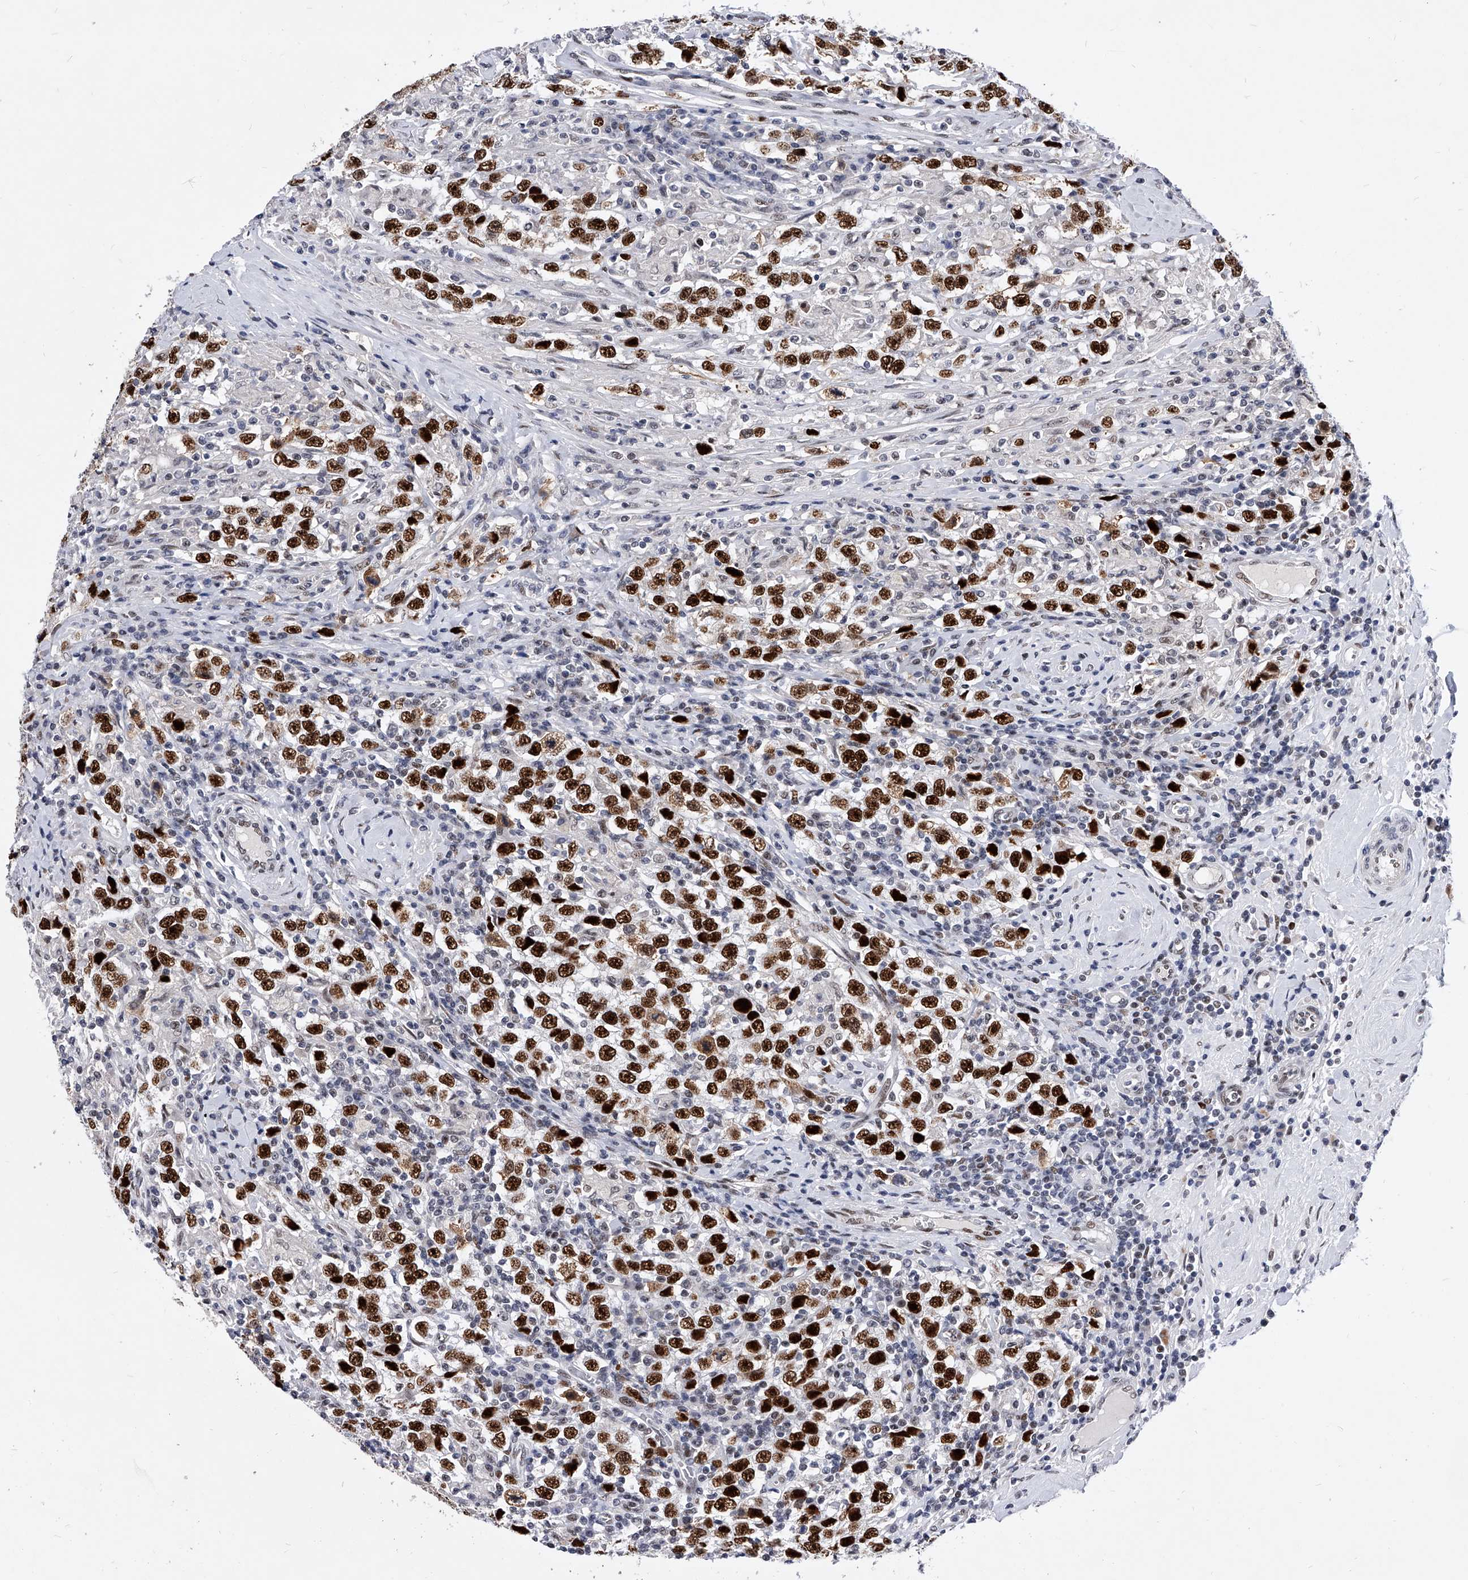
{"staining": {"intensity": "strong", "quantity": ">75%", "location": "nuclear"}, "tissue": "testis cancer", "cell_type": "Tumor cells", "image_type": "cancer", "snomed": [{"axis": "morphology", "description": "Seminoma, NOS"}, {"axis": "topography", "description": "Testis"}], "caption": "Tumor cells exhibit high levels of strong nuclear staining in about >75% of cells in human testis cancer.", "gene": "TESK2", "patient": {"sex": "male", "age": 41}}